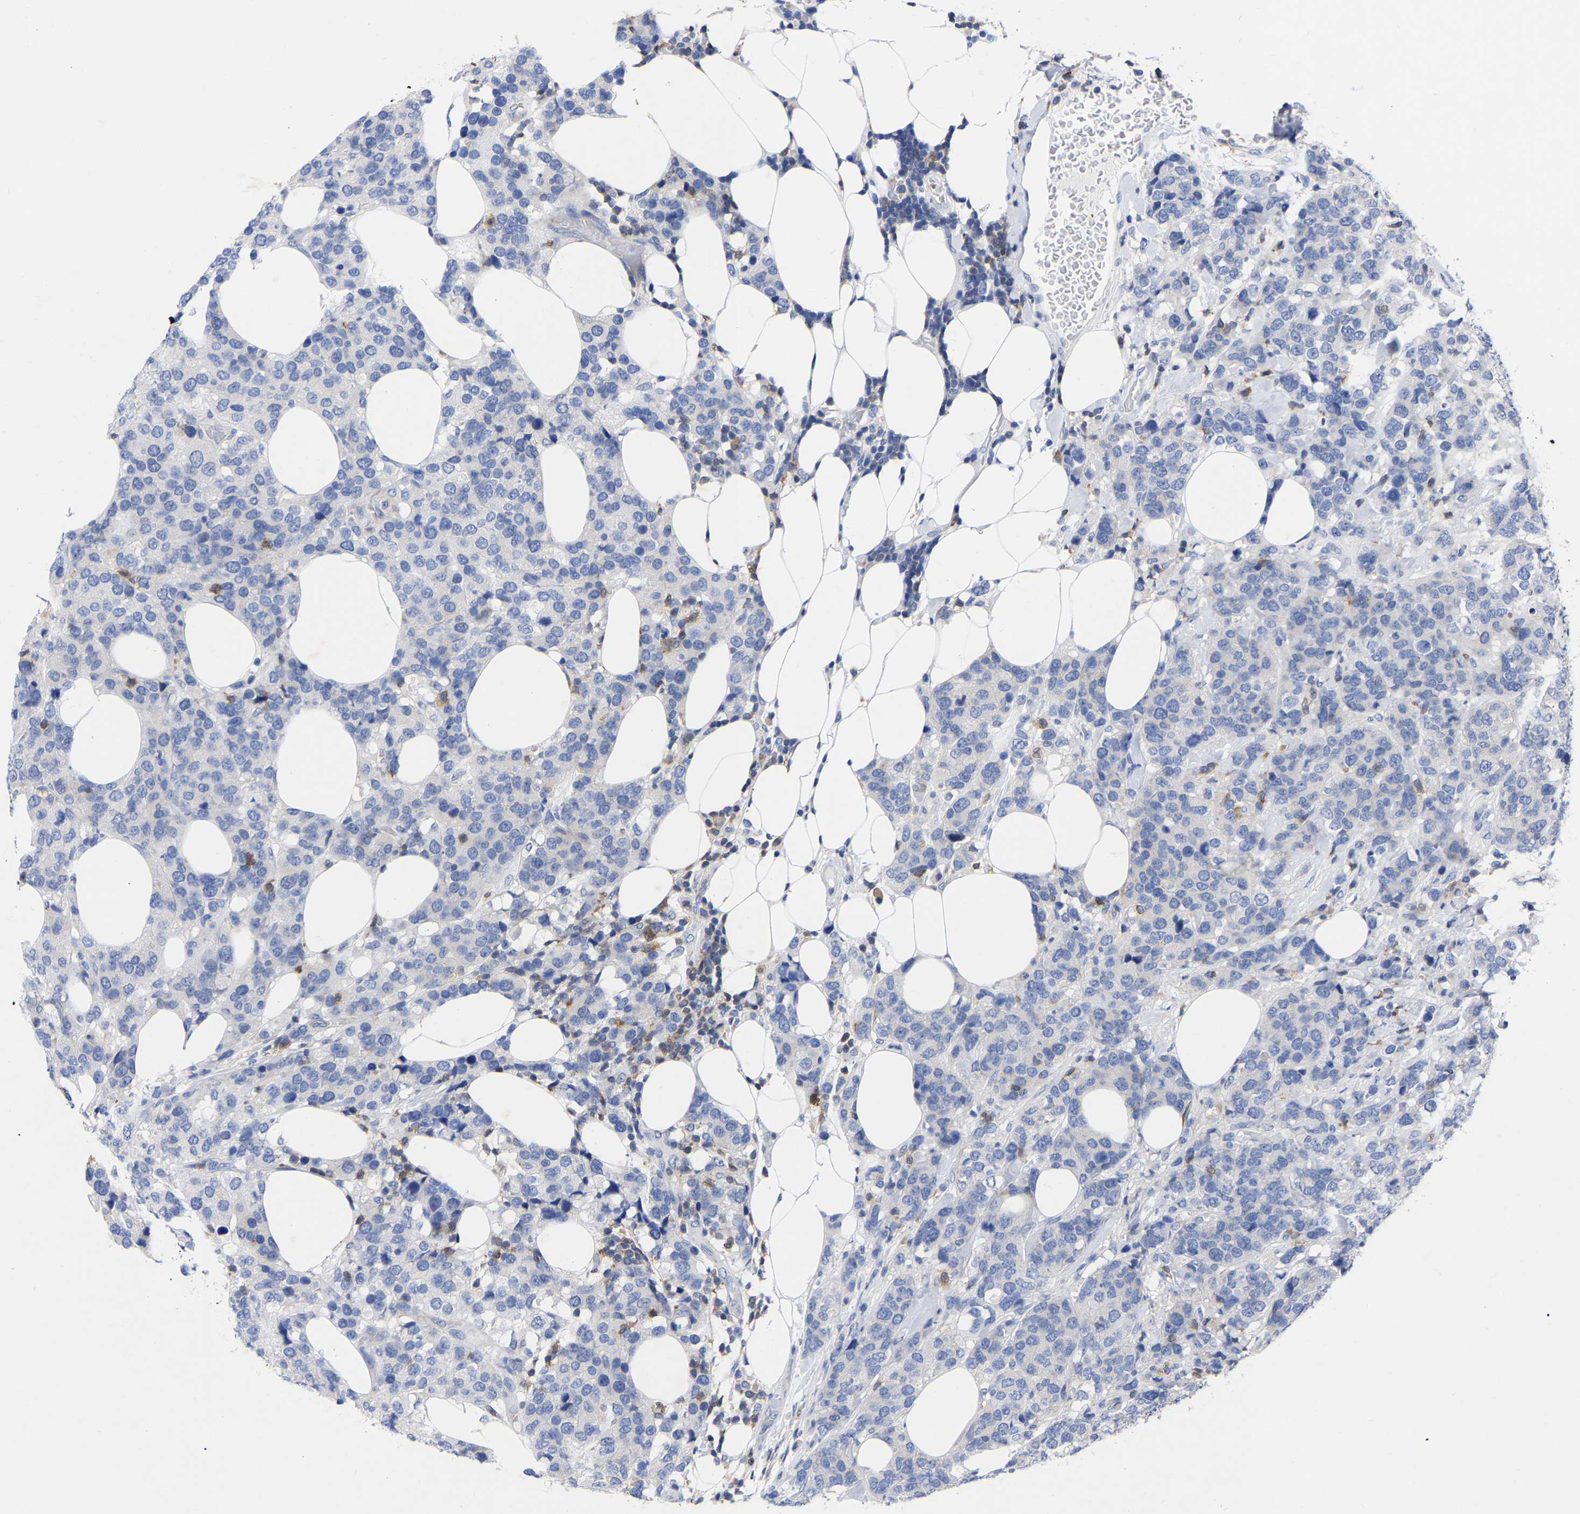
{"staining": {"intensity": "negative", "quantity": "none", "location": "none"}, "tissue": "breast cancer", "cell_type": "Tumor cells", "image_type": "cancer", "snomed": [{"axis": "morphology", "description": "Lobular carcinoma"}, {"axis": "topography", "description": "Breast"}], "caption": "Tumor cells are negative for brown protein staining in breast cancer (lobular carcinoma).", "gene": "PTPN7", "patient": {"sex": "female", "age": 59}}